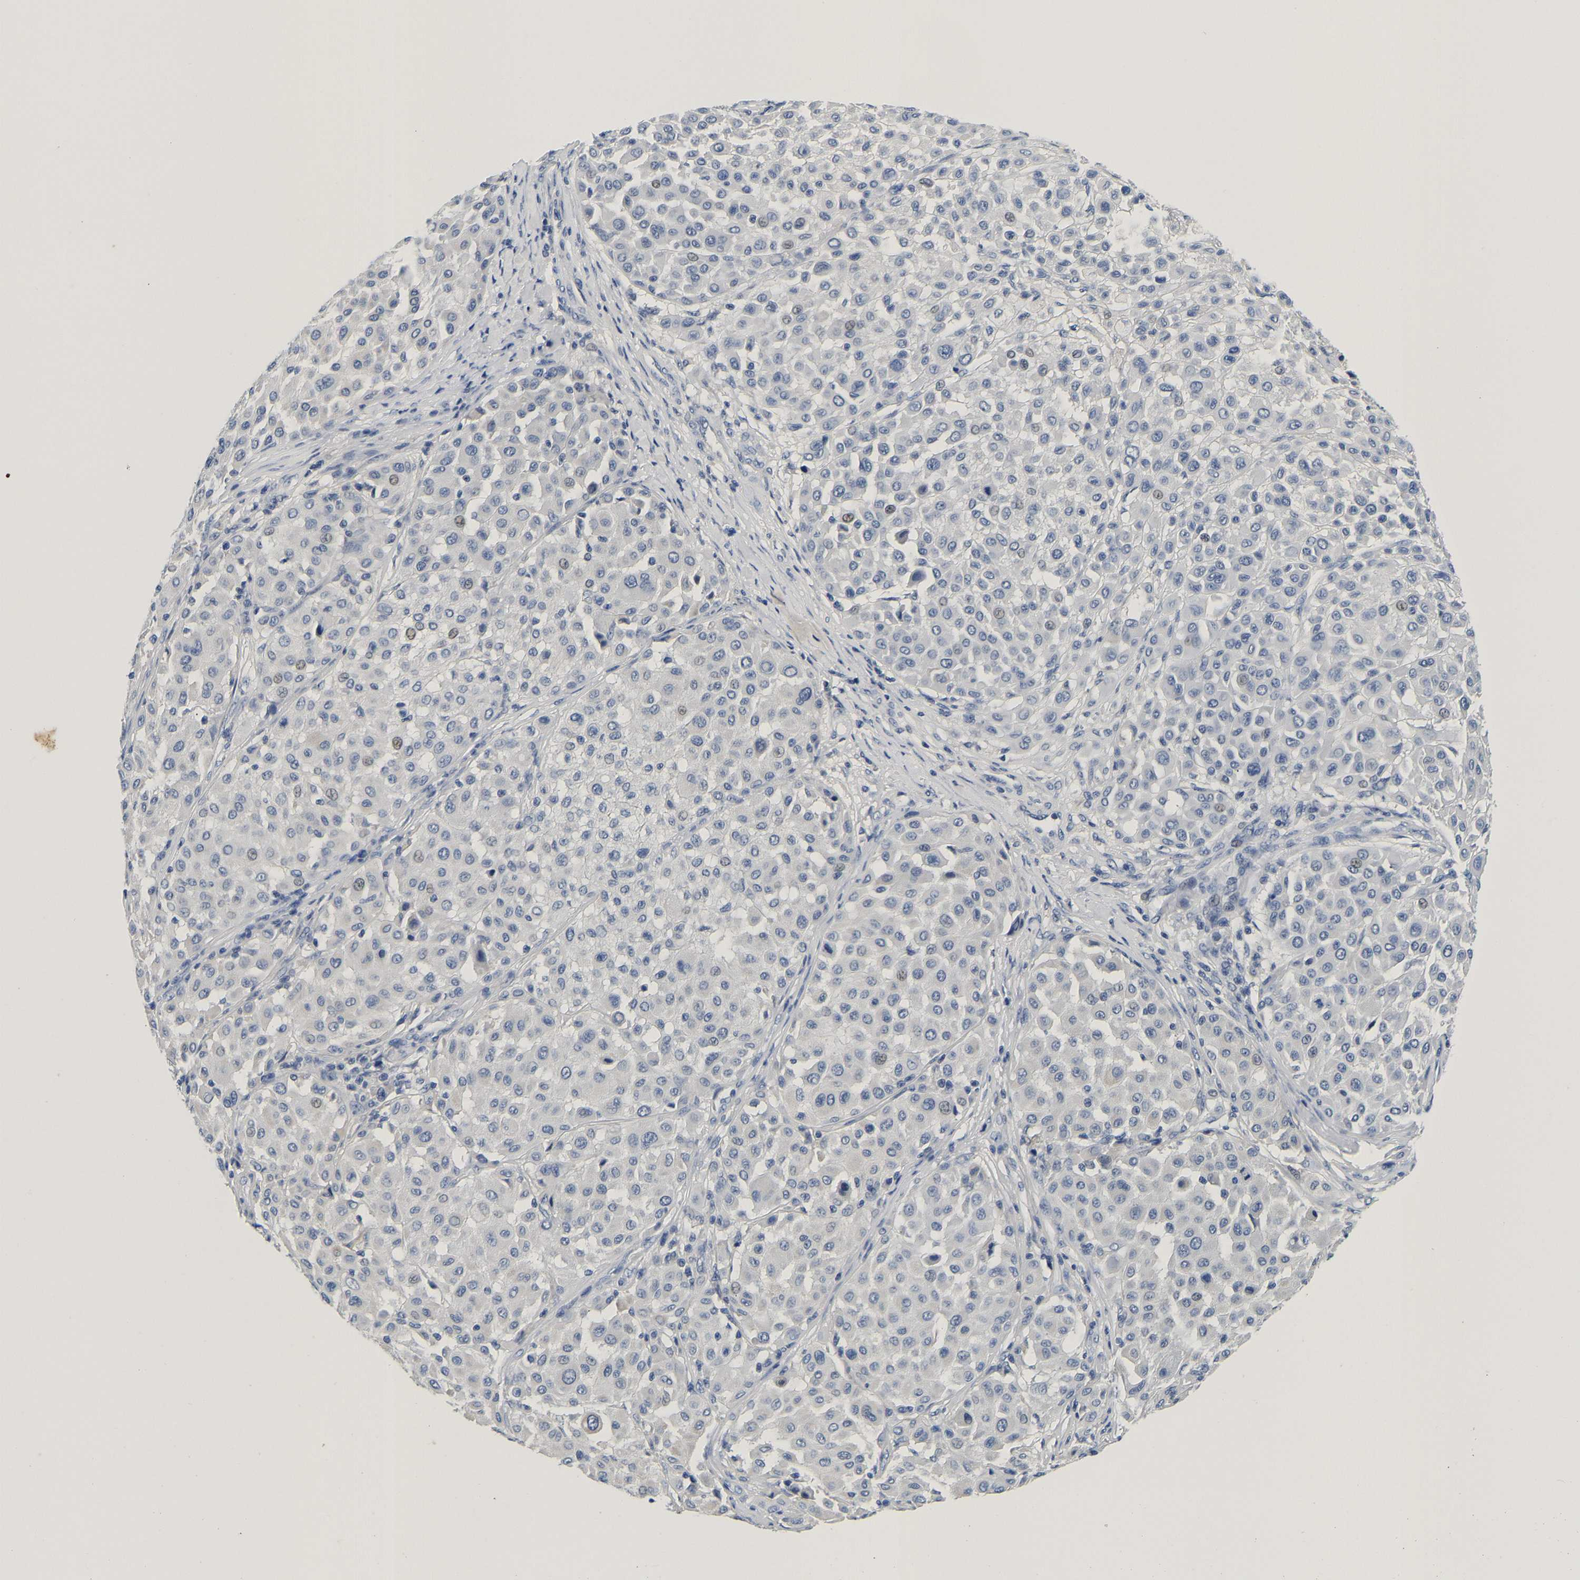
{"staining": {"intensity": "negative", "quantity": "none", "location": "none"}, "tissue": "melanoma", "cell_type": "Tumor cells", "image_type": "cancer", "snomed": [{"axis": "morphology", "description": "Malignant melanoma, Metastatic site"}, {"axis": "topography", "description": "Soft tissue"}], "caption": "Melanoma was stained to show a protein in brown. There is no significant staining in tumor cells. (DAB (3,3'-diaminobenzidine) immunohistochemistry, high magnification).", "gene": "PCK2", "patient": {"sex": "male", "age": 41}}